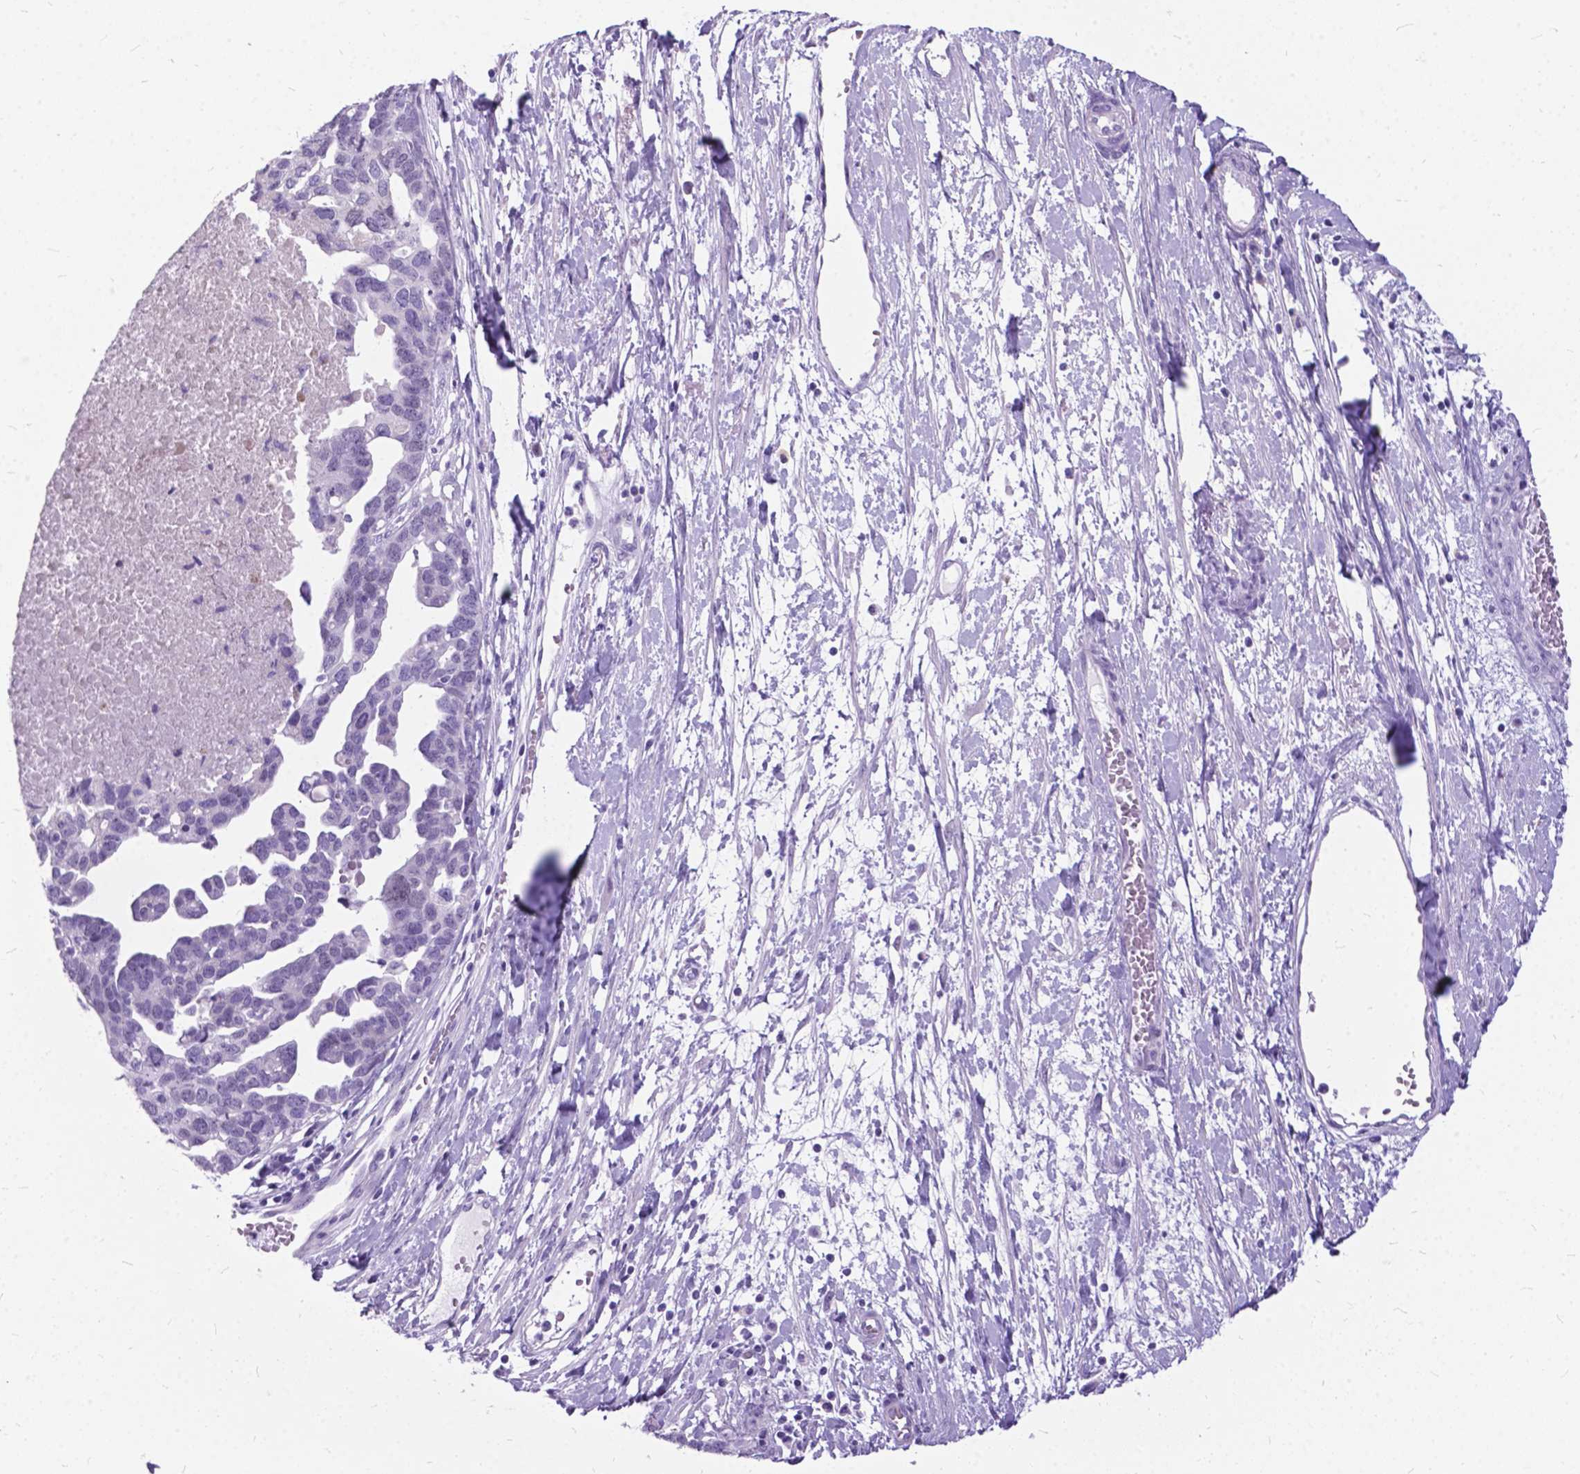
{"staining": {"intensity": "negative", "quantity": "none", "location": "none"}, "tissue": "ovarian cancer", "cell_type": "Tumor cells", "image_type": "cancer", "snomed": [{"axis": "morphology", "description": "Cystadenocarcinoma, serous, NOS"}, {"axis": "topography", "description": "Ovary"}], "caption": "The immunohistochemistry image has no significant expression in tumor cells of serous cystadenocarcinoma (ovarian) tissue.", "gene": "BSND", "patient": {"sex": "female", "age": 54}}